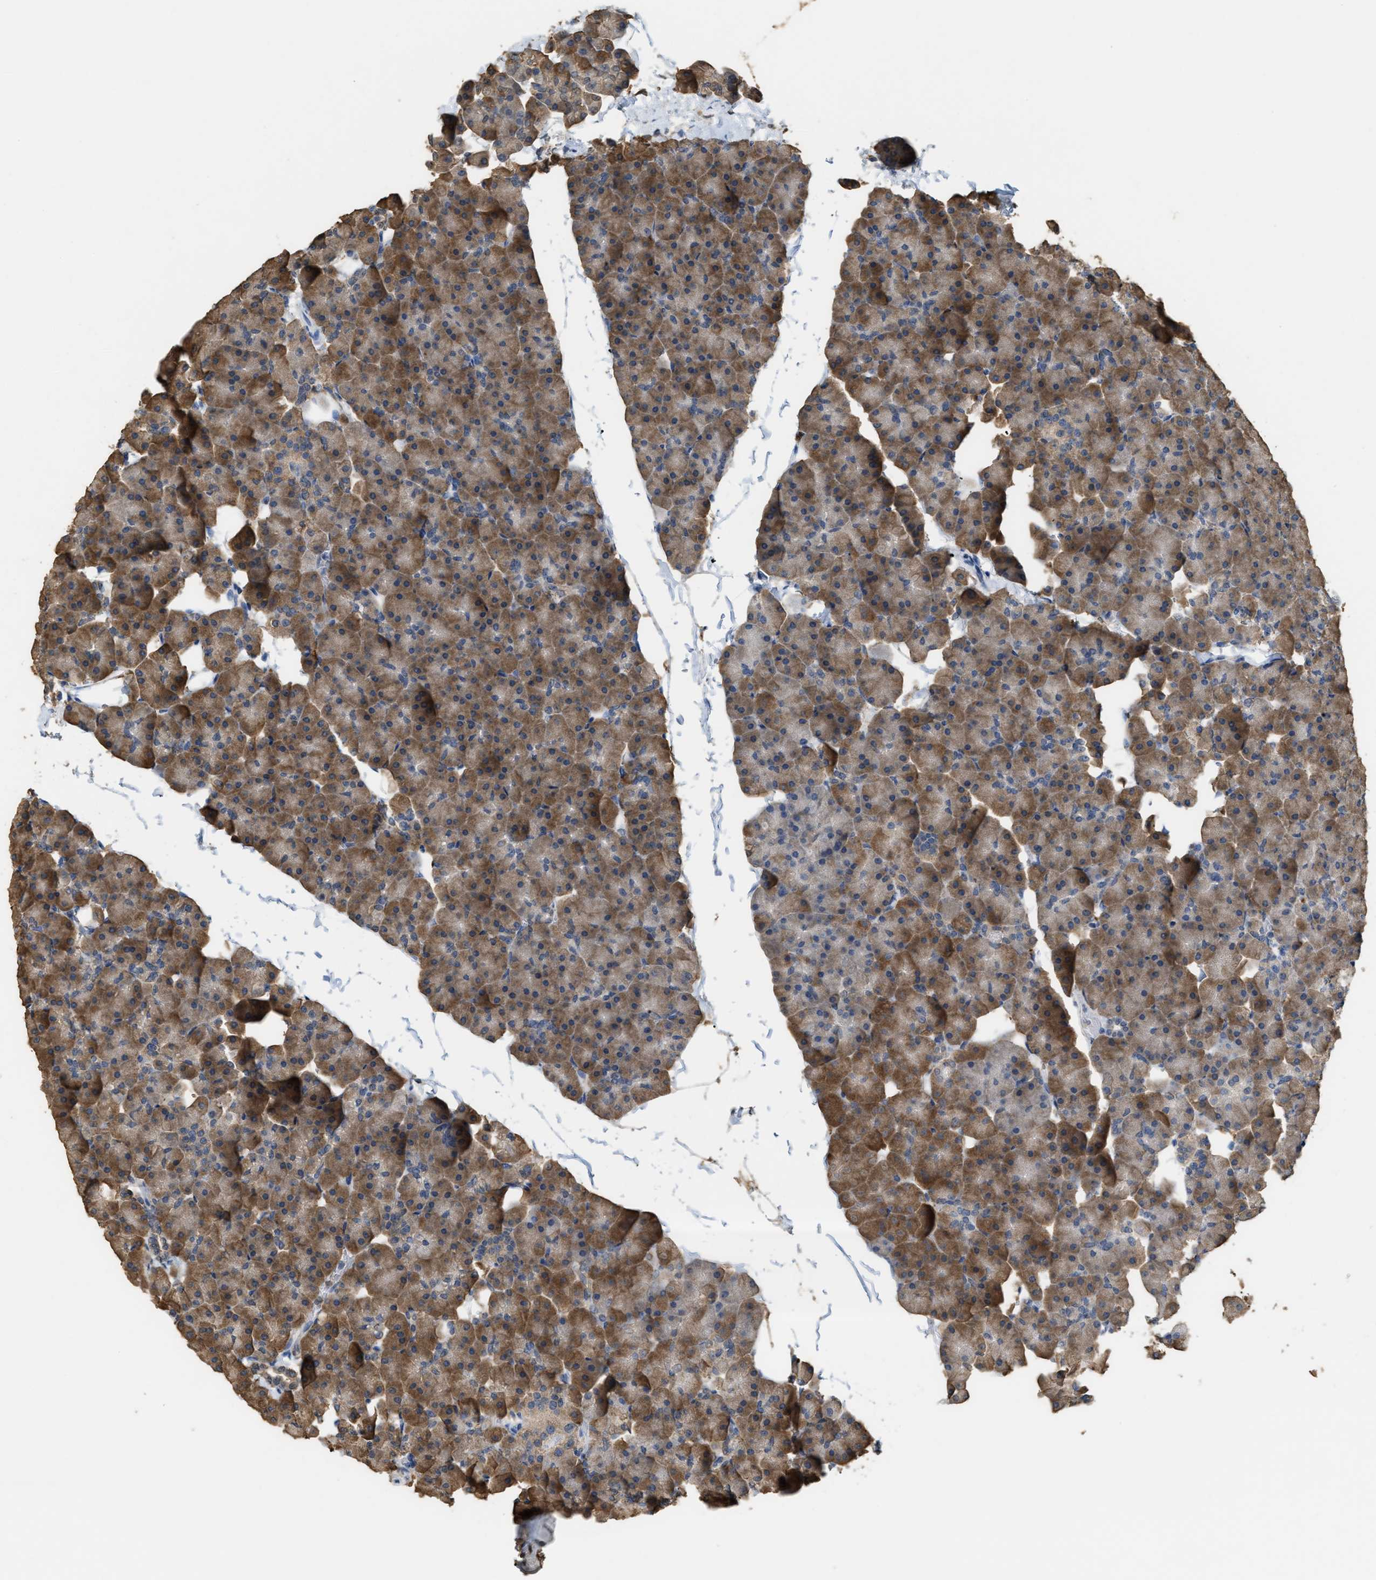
{"staining": {"intensity": "strong", "quantity": ">75%", "location": "cytoplasmic/membranous"}, "tissue": "pancreas", "cell_type": "Exocrine glandular cells", "image_type": "normal", "snomed": [{"axis": "morphology", "description": "Normal tissue, NOS"}, {"axis": "topography", "description": "Pancreas"}], "caption": "Immunohistochemical staining of normal pancreas shows >75% levels of strong cytoplasmic/membranous protein staining in approximately >75% of exocrine glandular cells.", "gene": "GCN1", "patient": {"sex": "male", "age": 35}}